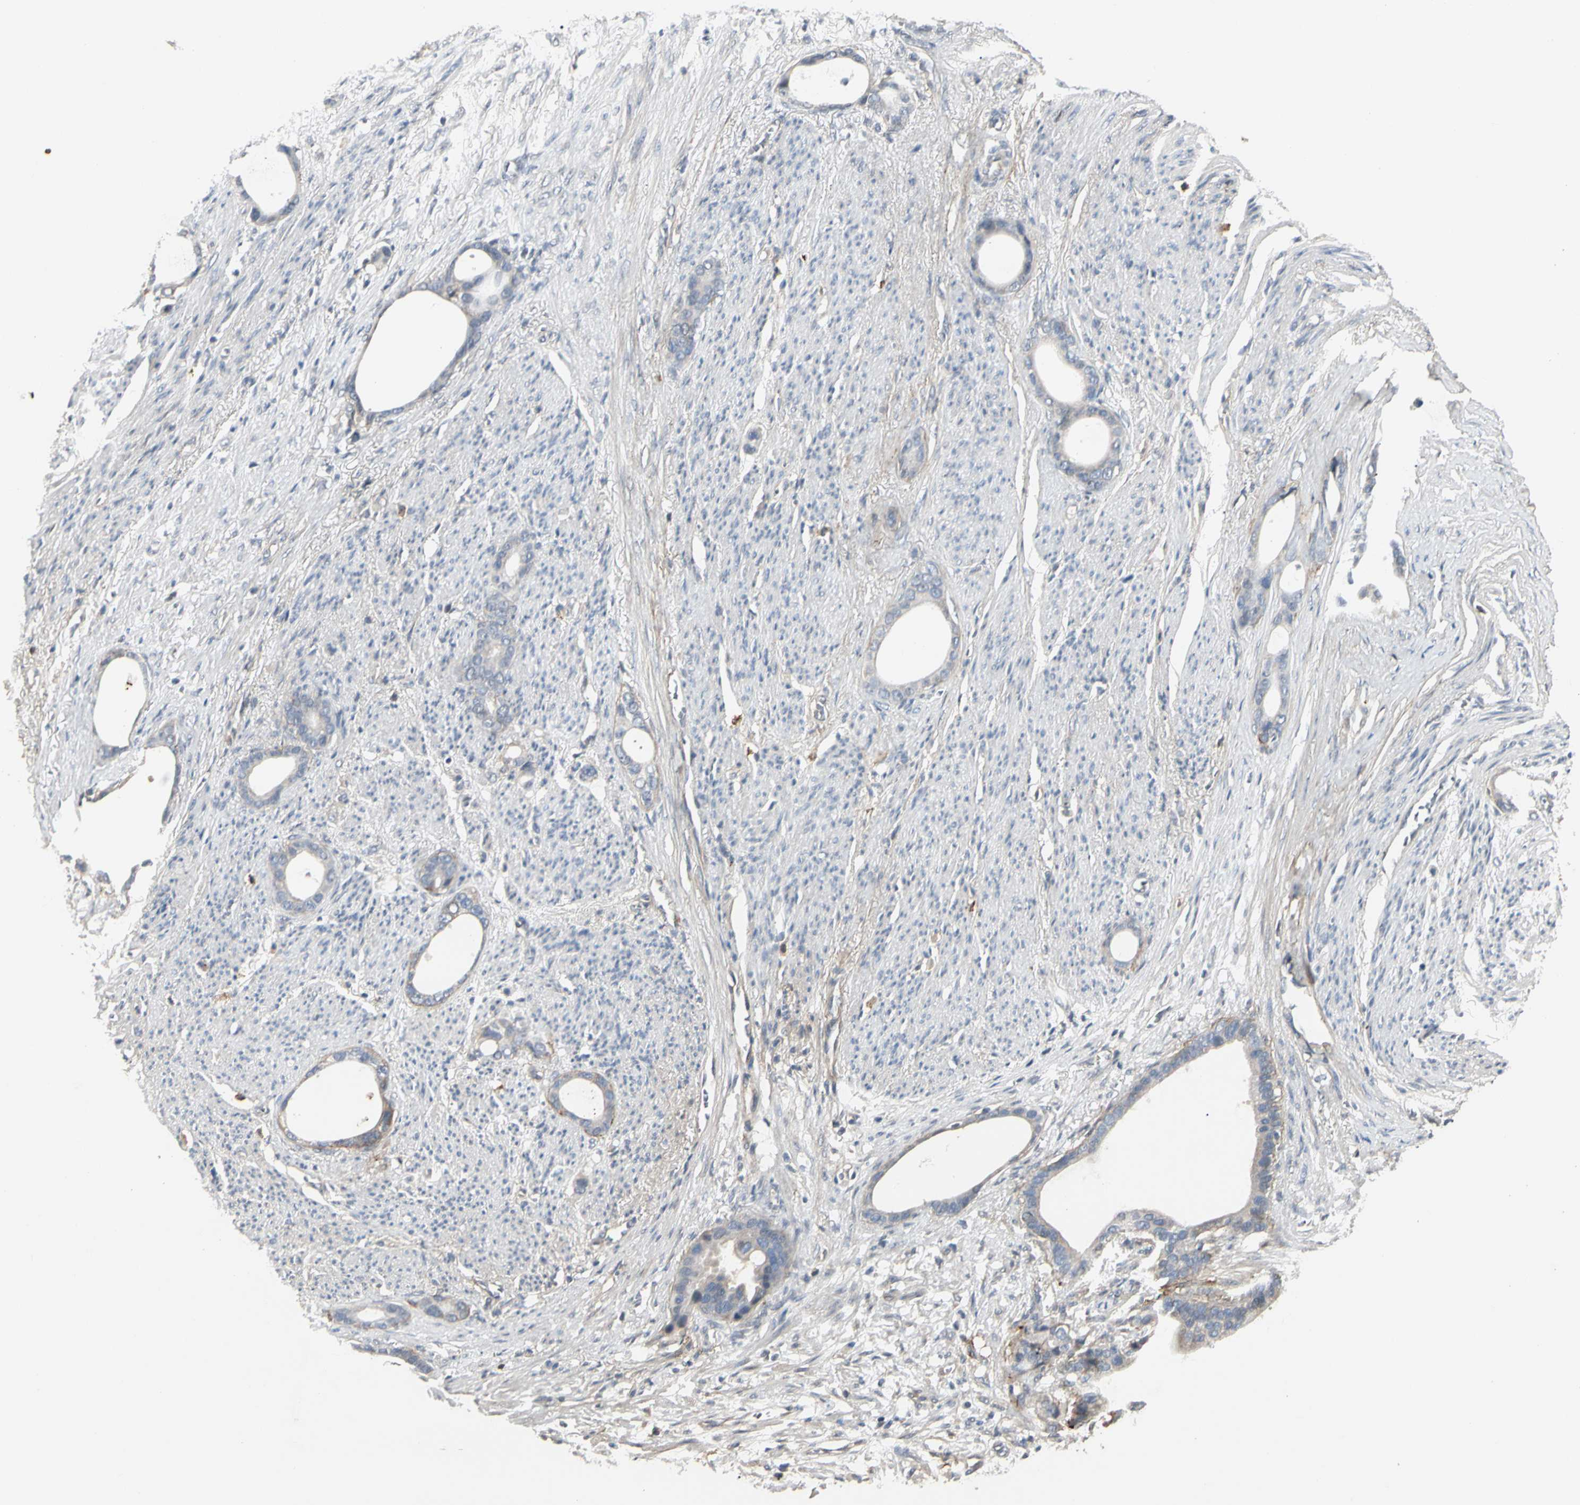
{"staining": {"intensity": "weak", "quantity": "<25%", "location": "cytoplasmic/membranous"}, "tissue": "stomach cancer", "cell_type": "Tumor cells", "image_type": "cancer", "snomed": [{"axis": "morphology", "description": "Adenocarcinoma, NOS"}, {"axis": "topography", "description": "Stomach"}], "caption": "Tumor cells are negative for brown protein staining in stomach cancer. The staining was performed using DAB to visualize the protein expression in brown, while the nuclei were stained in blue with hematoxylin (Magnification: 20x).", "gene": "GREM1", "patient": {"sex": "female", "age": 75}}